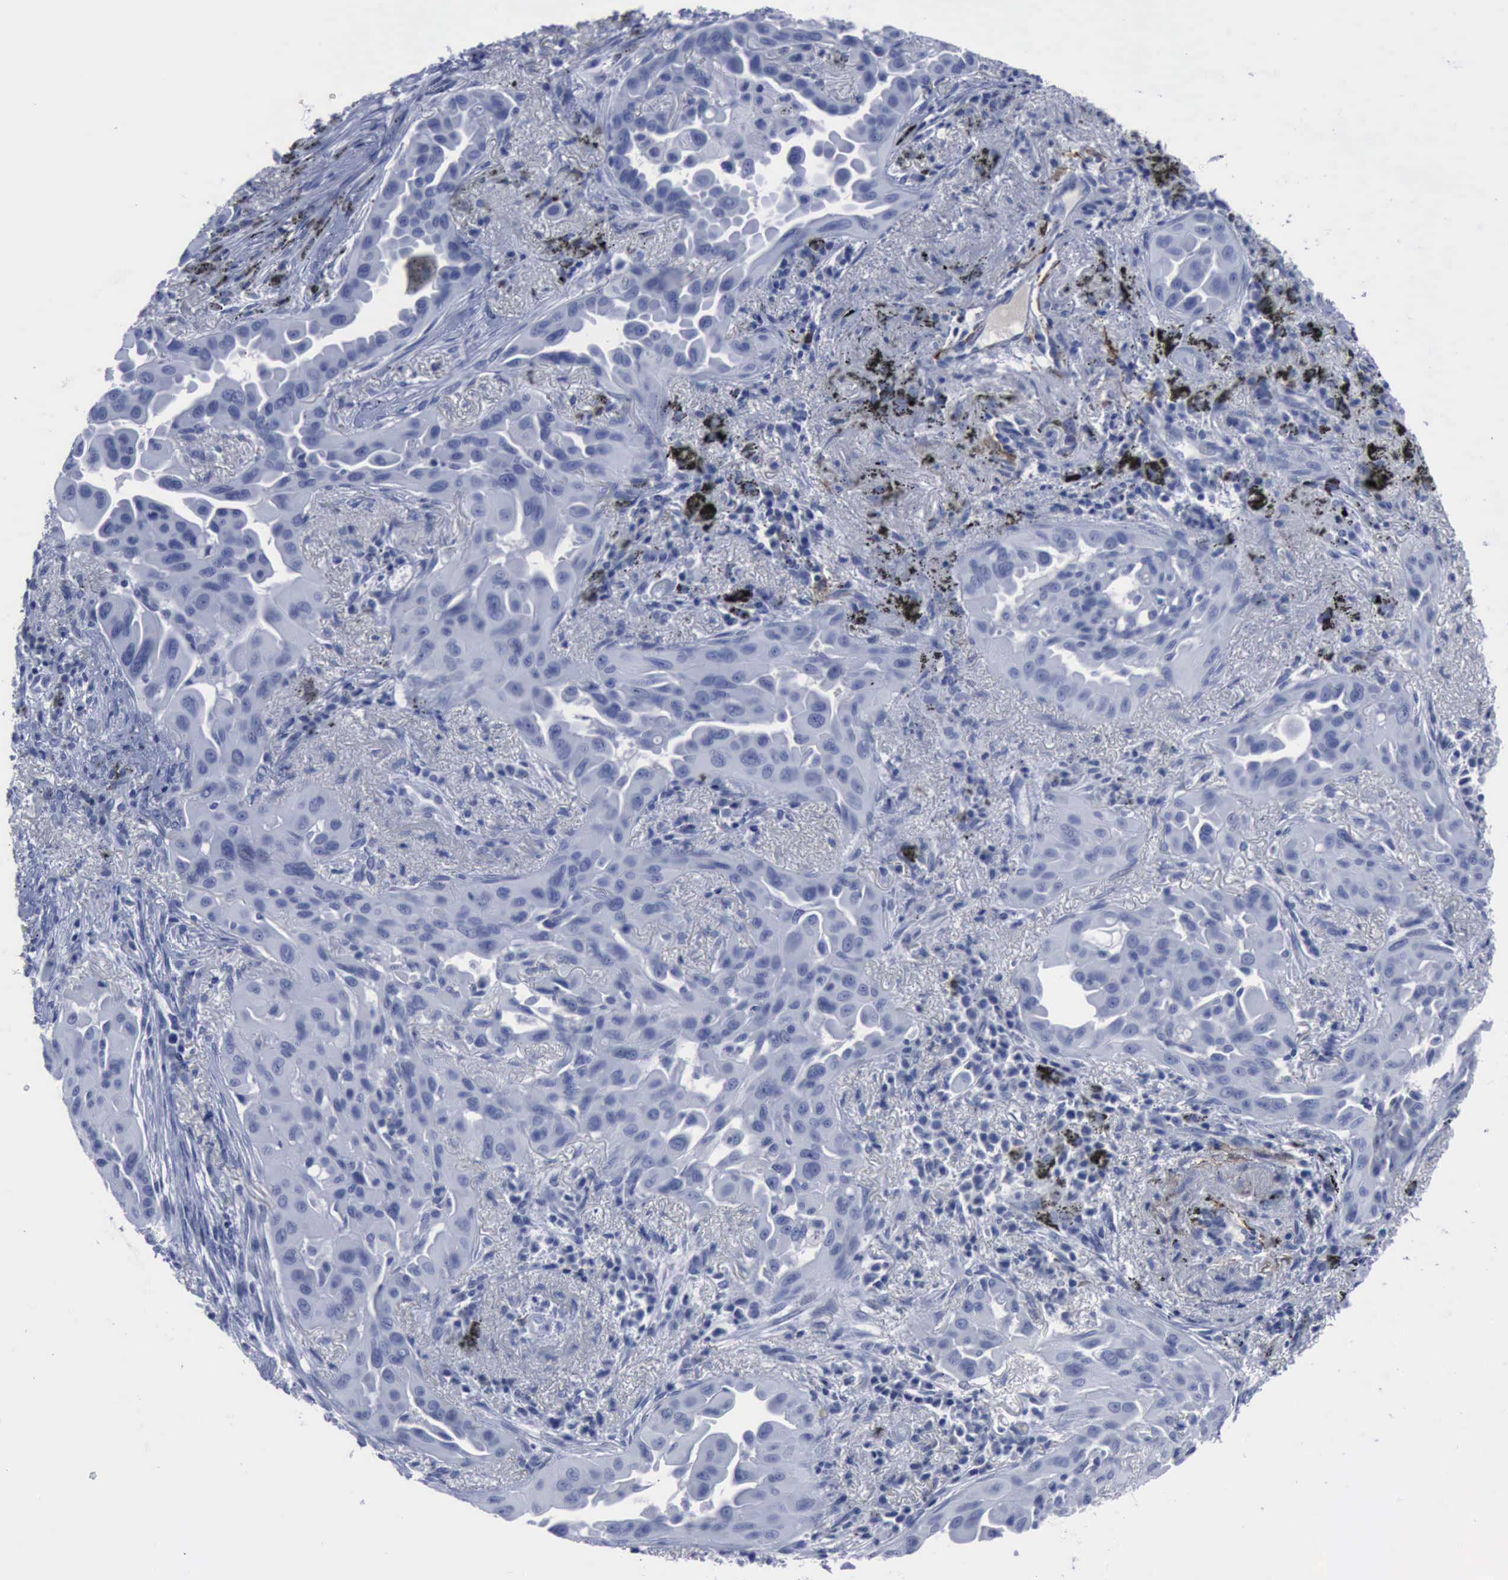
{"staining": {"intensity": "negative", "quantity": "none", "location": "none"}, "tissue": "lung cancer", "cell_type": "Tumor cells", "image_type": "cancer", "snomed": [{"axis": "morphology", "description": "Adenocarcinoma, NOS"}, {"axis": "topography", "description": "Lung"}], "caption": "This is a micrograph of IHC staining of lung cancer, which shows no positivity in tumor cells. (Immunohistochemistry (ihc), brightfield microscopy, high magnification).", "gene": "NGFR", "patient": {"sex": "male", "age": 68}}